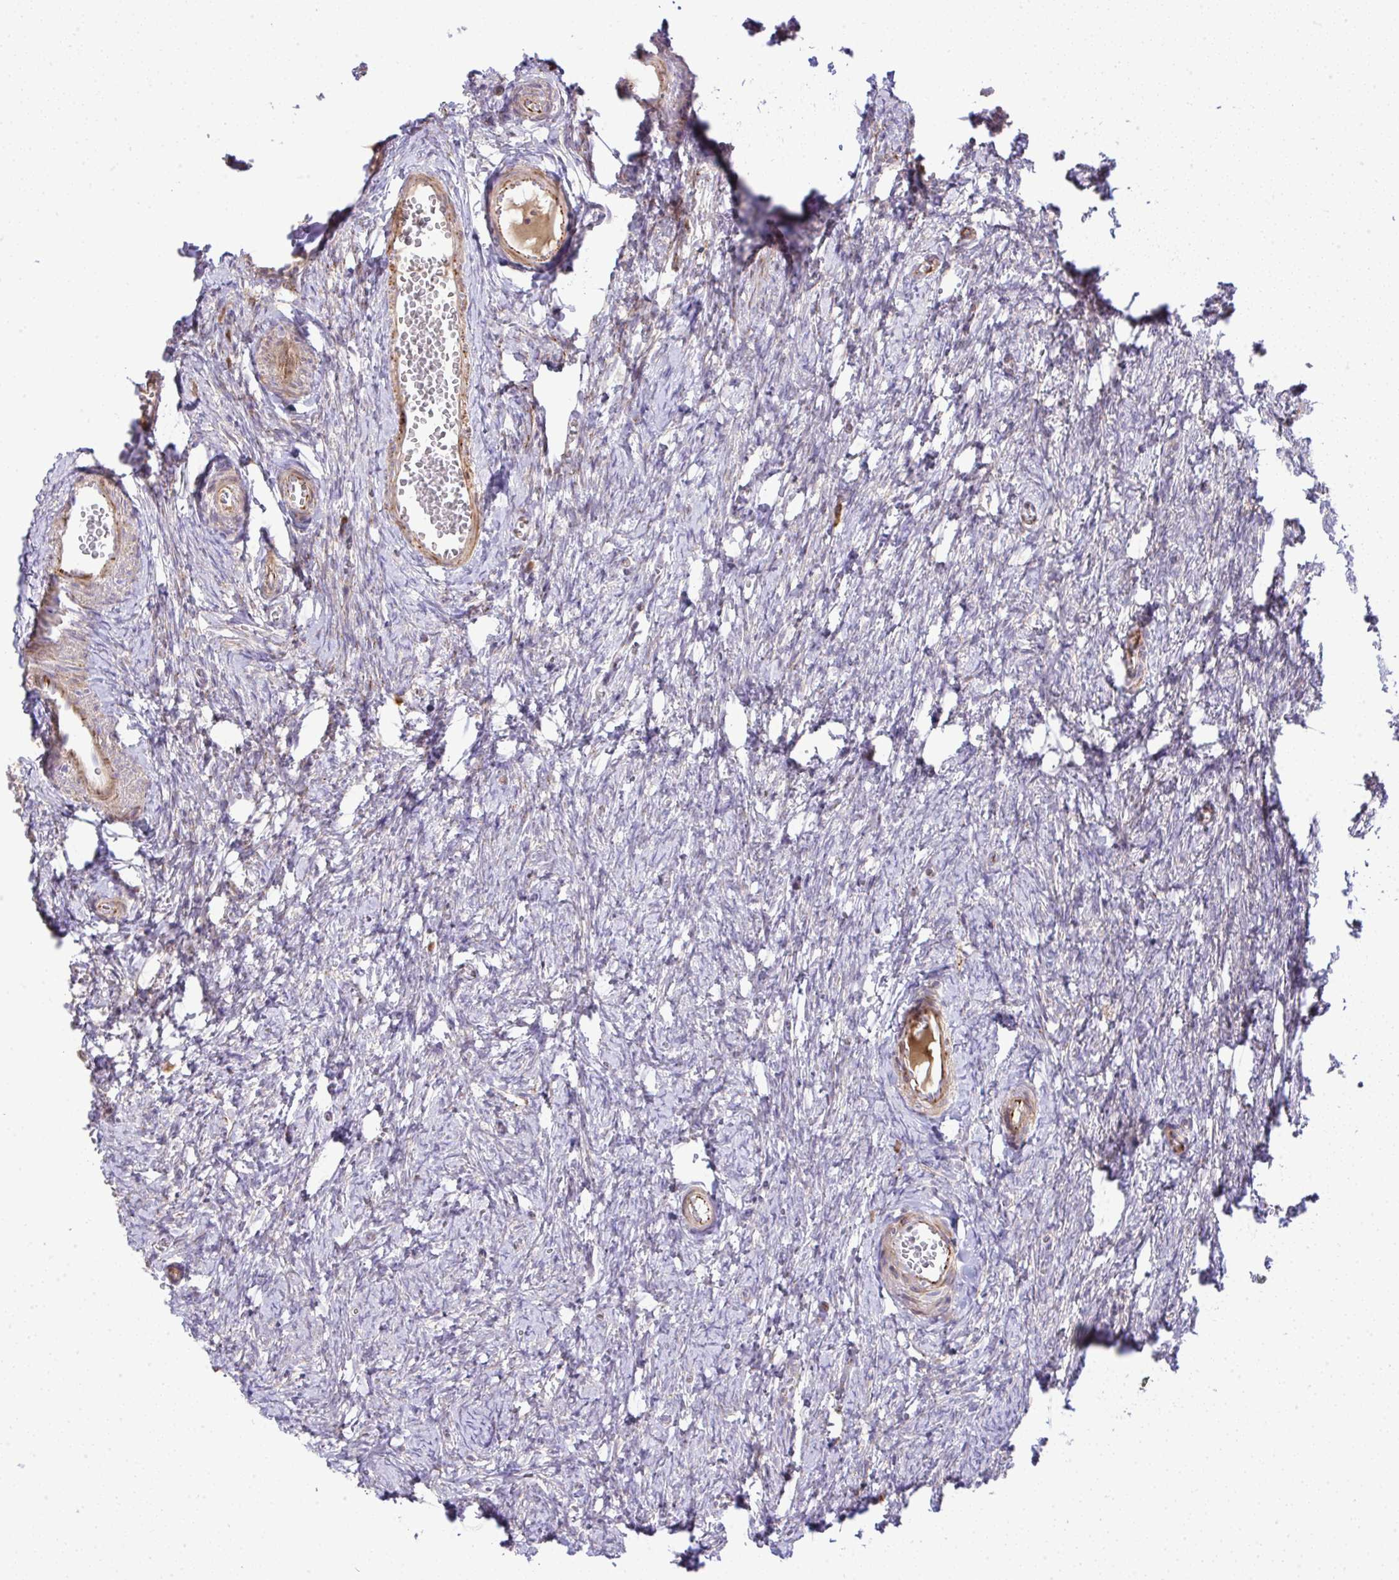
{"staining": {"intensity": "negative", "quantity": "none", "location": "none"}, "tissue": "ovary", "cell_type": "Follicle cells", "image_type": "normal", "snomed": [{"axis": "morphology", "description": "Normal tissue, NOS"}, {"axis": "topography", "description": "Ovary"}], "caption": "DAB immunohistochemical staining of unremarkable ovary demonstrates no significant staining in follicle cells. (DAB IHC with hematoxylin counter stain).", "gene": "GRID2", "patient": {"sex": "female", "age": 41}}